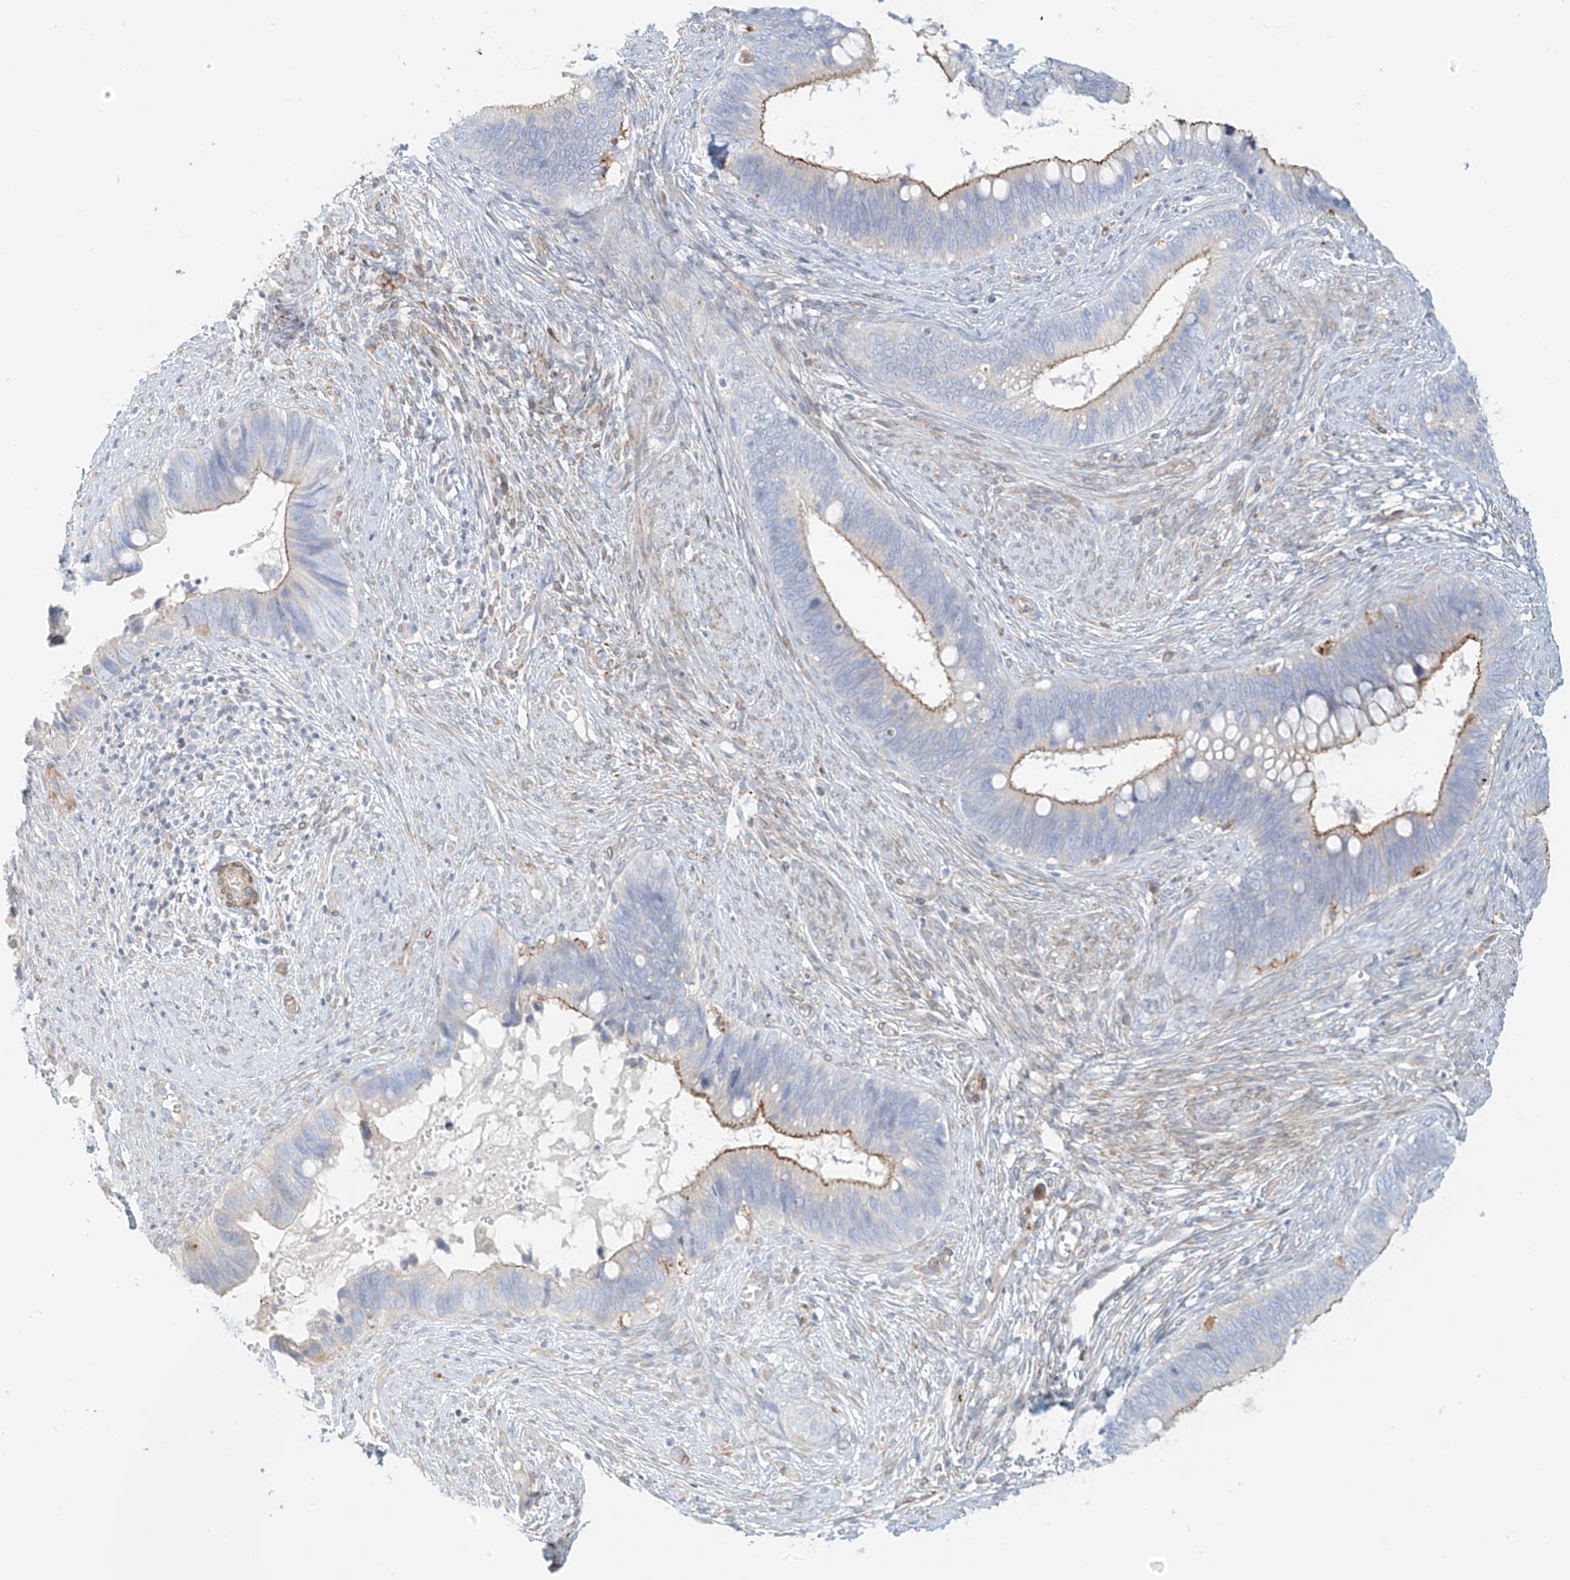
{"staining": {"intensity": "moderate", "quantity": ">75%", "location": "cytoplasmic/membranous"}, "tissue": "cervical cancer", "cell_type": "Tumor cells", "image_type": "cancer", "snomed": [{"axis": "morphology", "description": "Adenocarcinoma, NOS"}, {"axis": "topography", "description": "Cervix"}], "caption": "Moderate cytoplasmic/membranous expression for a protein is appreciated in about >75% of tumor cells of cervical adenocarcinoma using immunohistochemistry.", "gene": "PCYOX1", "patient": {"sex": "female", "age": 42}}